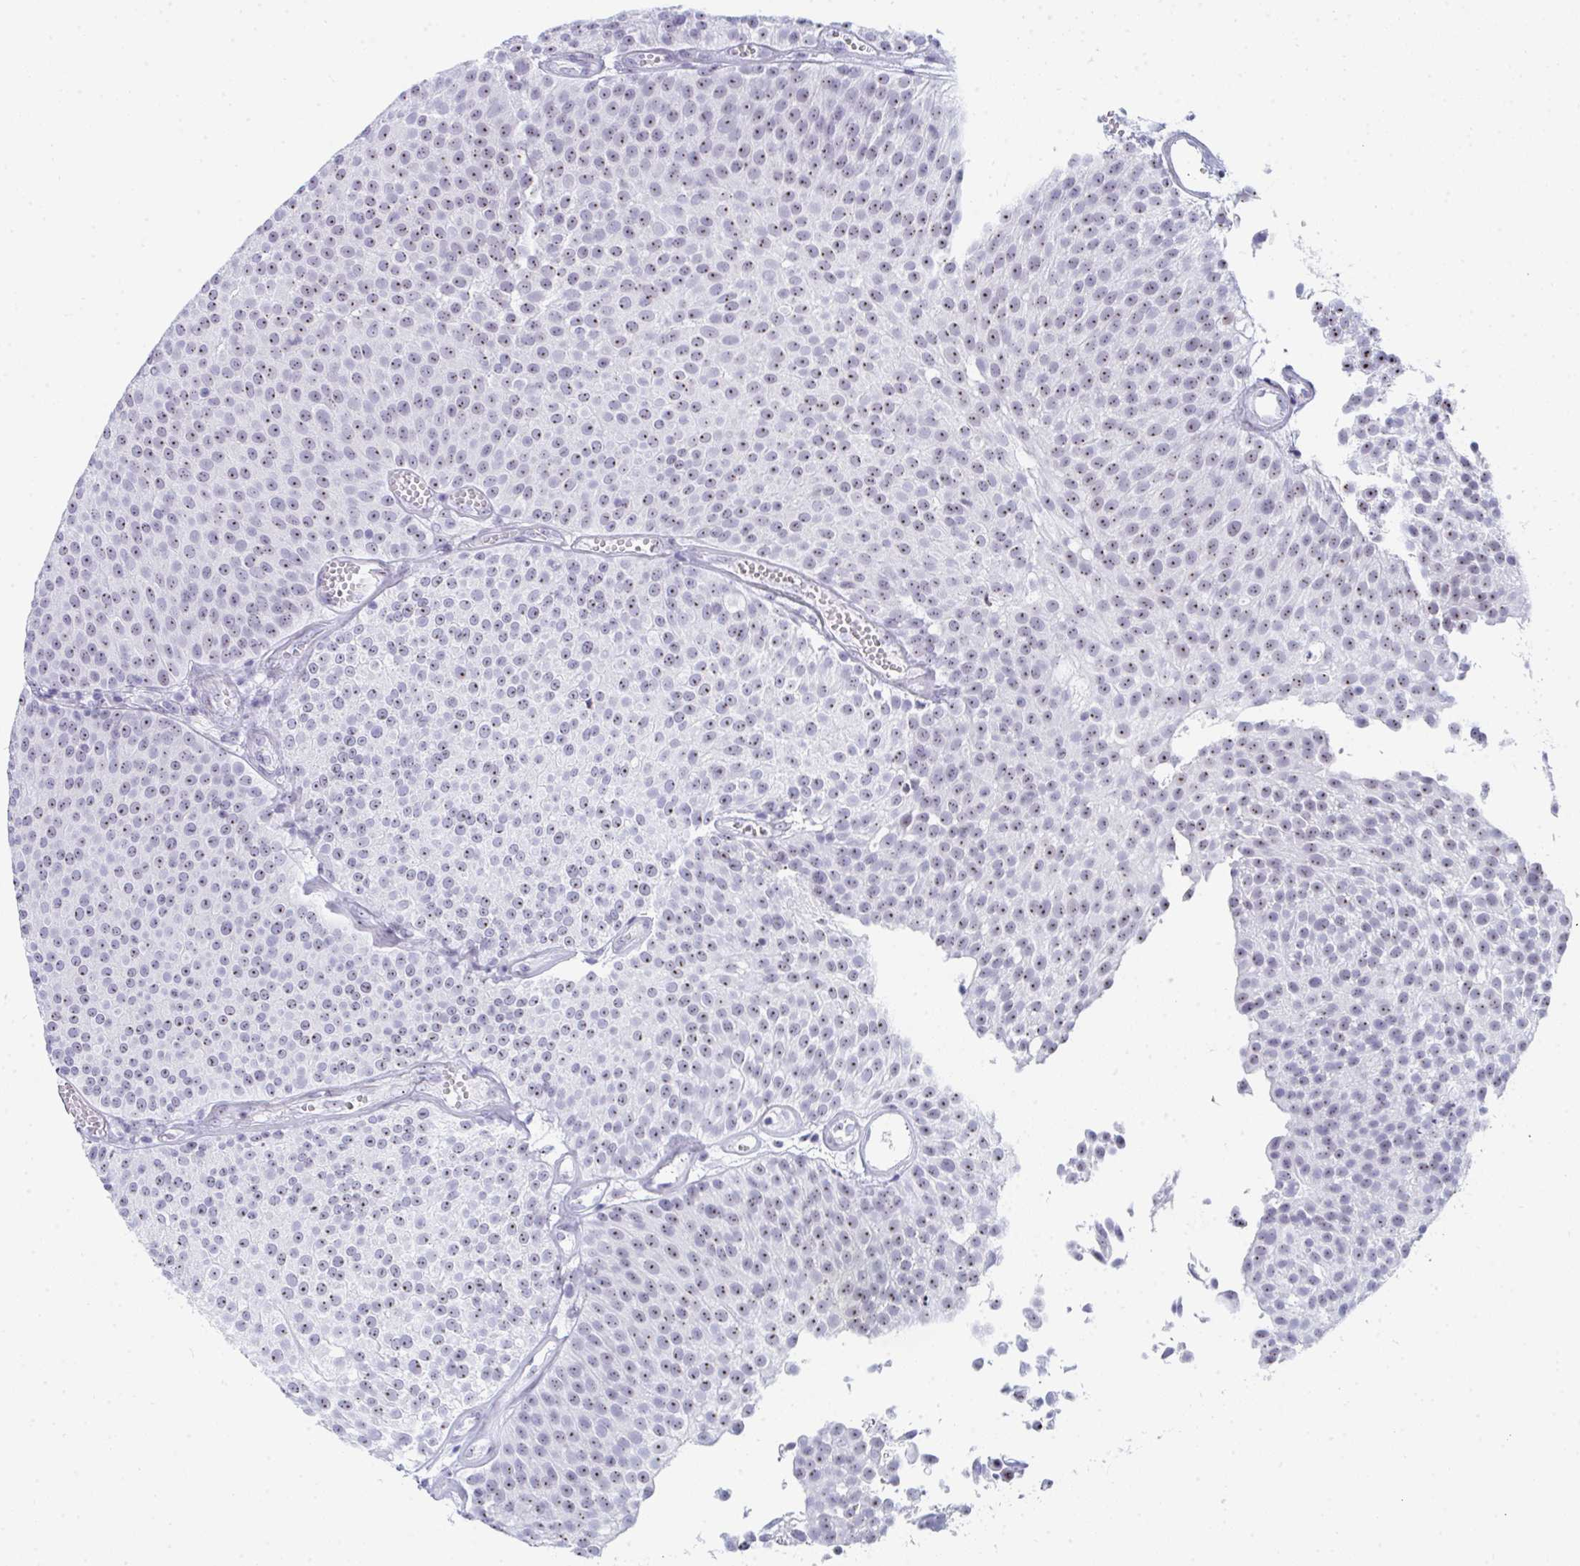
{"staining": {"intensity": "weak", "quantity": ">75%", "location": "nuclear"}, "tissue": "urothelial cancer", "cell_type": "Tumor cells", "image_type": "cancer", "snomed": [{"axis": "morphology", "description": "Urothelial carcinoma, Low grade"}, {"axis": "topography", "description": "Urinary bladder"}], "caption": "Low-grade urothelial carcinoma stained with a brown dye shows weak nuclear positive expression in about >75% of tumor cells.", "gene": "NOP10", "patient": {"sex": "female", "age": 79}}